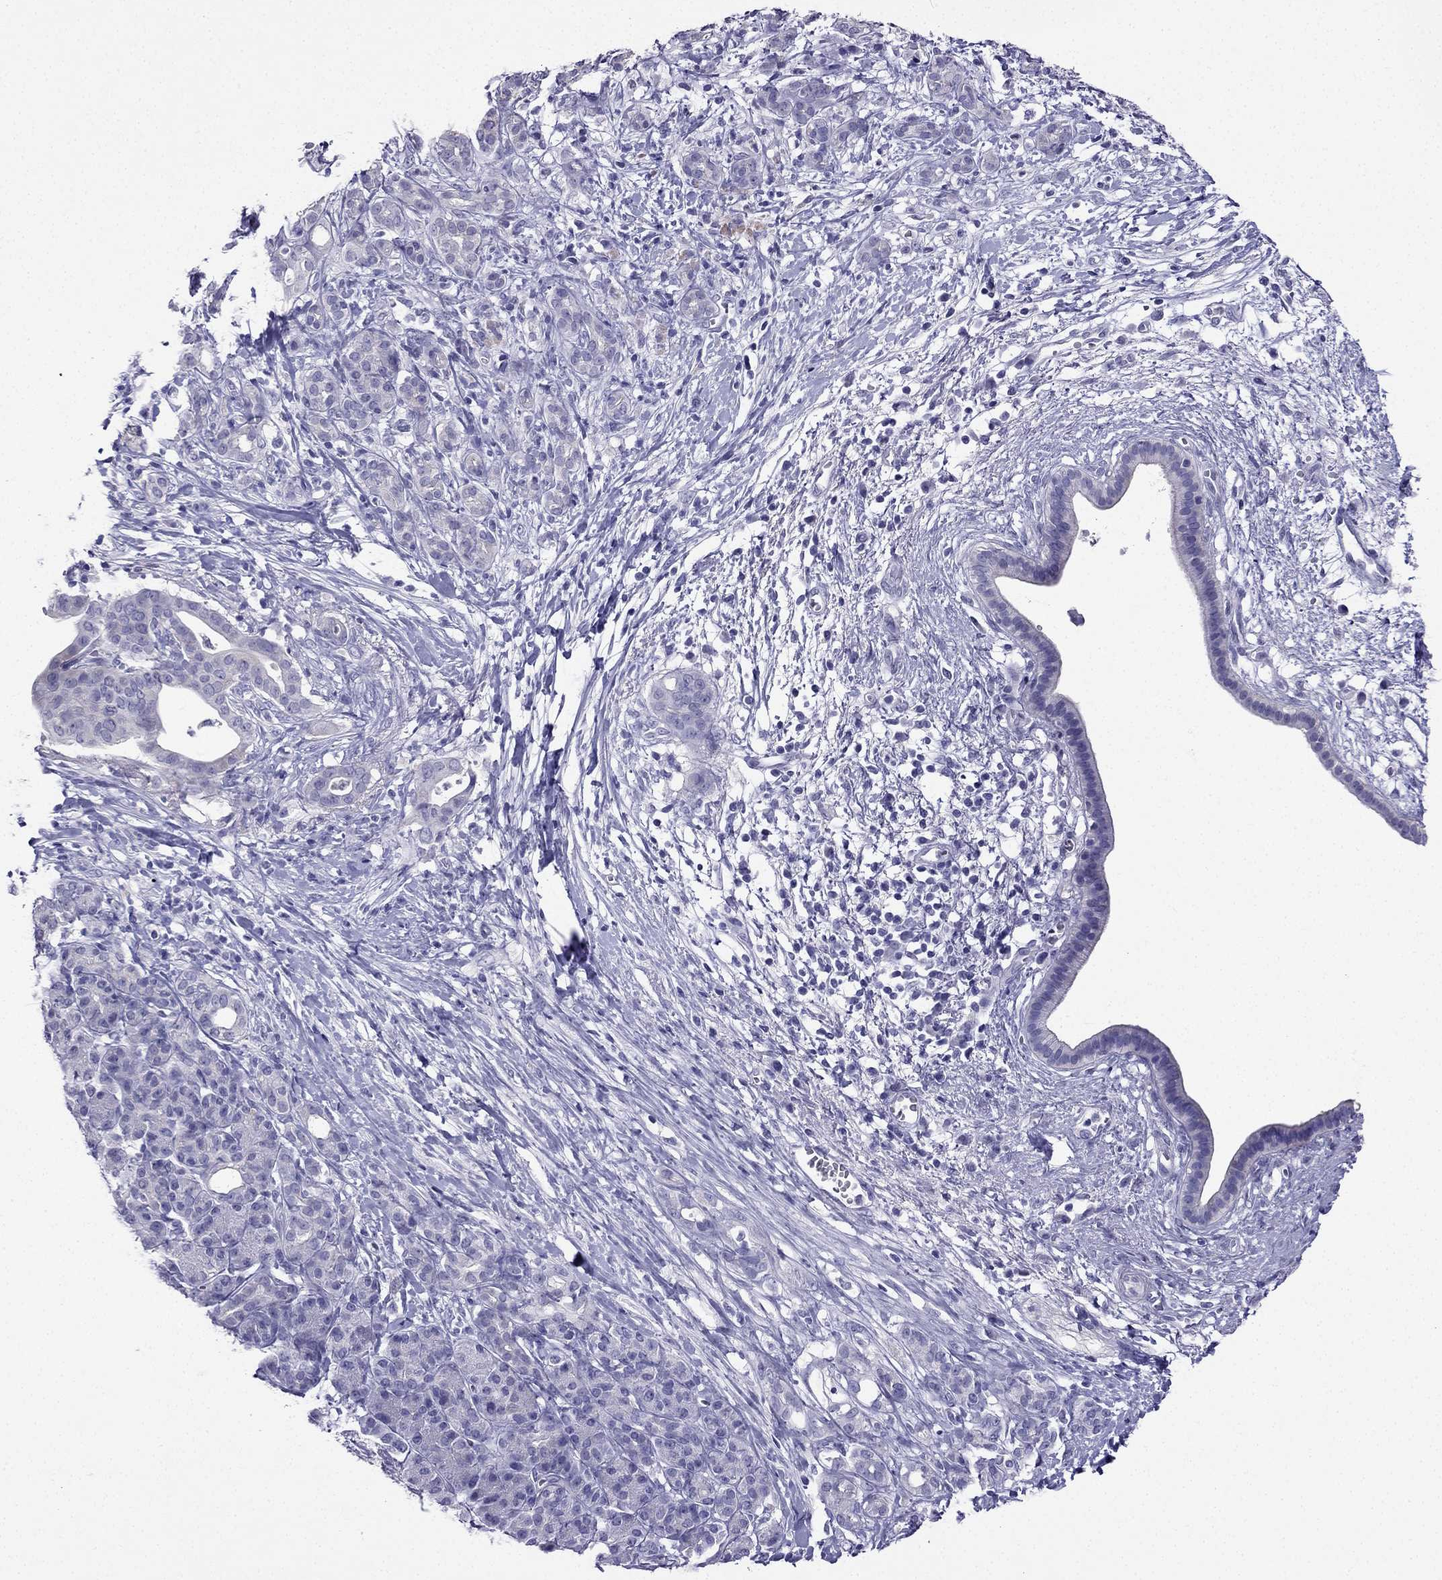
{"staining": {"intensity": "negative", "quantity": "none", "location": "none"}, "tissue": "pancreatic cancer", "cell_type": "Tumor cells", "image_type": "cancer", "snomed": [{"axis": "morphology", "description": "Adenocarcinoma, NOS"}, {"axis": "topography", "description": "Pancreas"}], "caption": "Tumor cells are negative for protein expression in human adenocarcinoma (pancreatic).", "gene": "KCNJ10", "patient": {"sex": "male", "age": 61}}